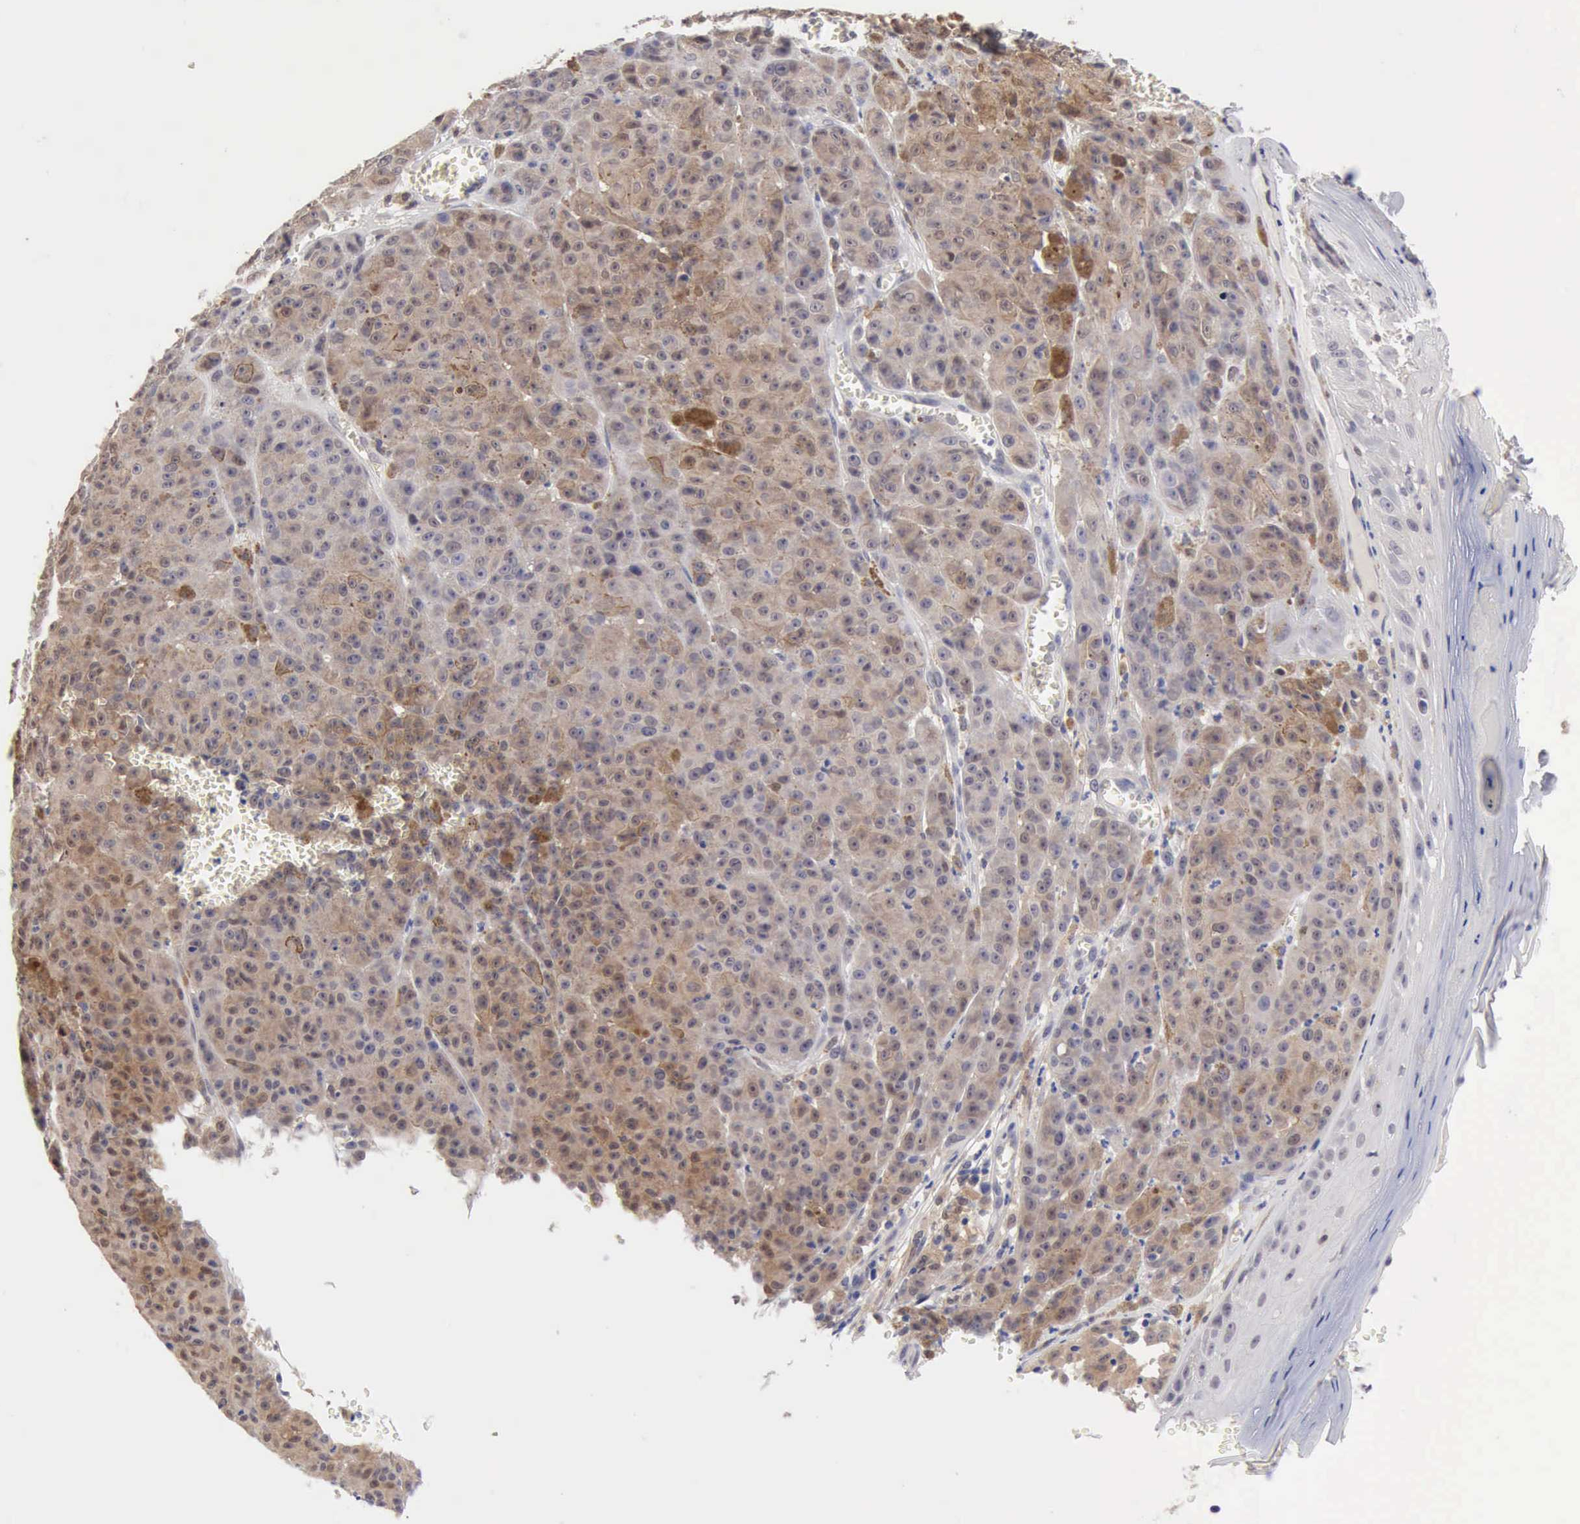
{"staining": {"intensity": "weak", "quantity": "25%-75%", "location": "cytoplasmic/membranous"}, "tissue": "melanoma", "cell_type": "Tumor cells", "image_type": "cancer", "snomed": [{"axis": "morphology", "description": "Malignant melanoma, NOS"}, {"axis": "topography", "description": "Skin"}], "caption": "A photomicrograph showing weak cytoplasmic/membranous staining in approximately 25%-75% of tumor cells in melanoma, as visualized by brown immunohistochemical staining.", "gene": "PTGR2", "patient": {"sex": "male", "age": 64}}